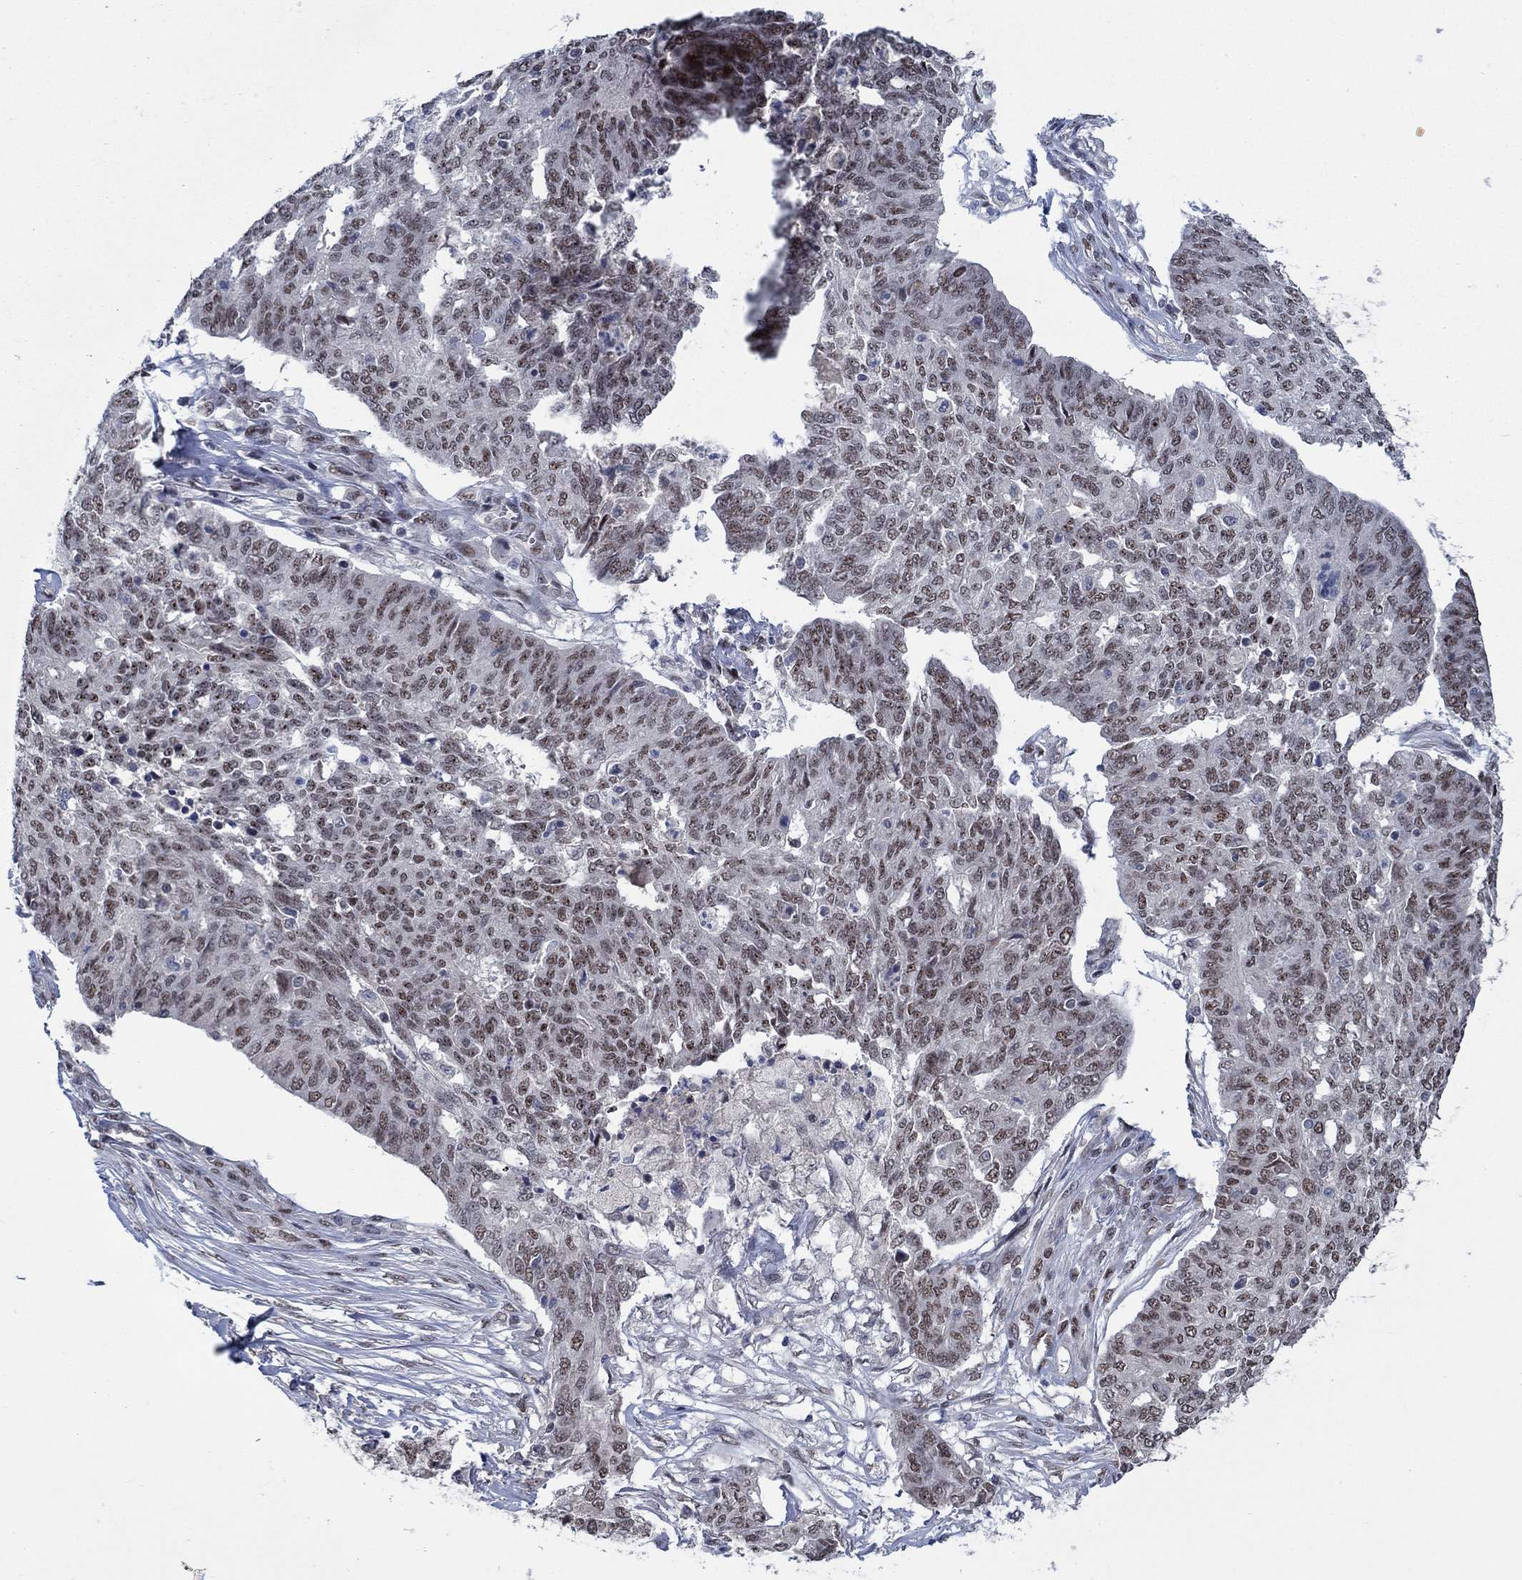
{"staining": {"intensity": "weak", "quantity": "25%-75%", "location": "nuclear"}, "tissue": "ovarian cancer", "cell_type": "Tumor cells", "image_type": "cancer", "snomed": [{"axis": "morphology", "description": "Cystadenocarcinoma, serous, NOS"}, {"axis": "topography", "description": "Ovary"}], "caption": "Ovarian serous cystadenocarcinoma tissue displays weak nuclear staining in approximately 25%-75% of tumor cells, visualized by immunohistochemistry. The staining is performed using DAB (3,3'-diaminobenzidine) brown chromogen to label protein expression. The nuclei are counter-stained blue using hematoxylin.", "gene": "HTN1", "patient": {"sex": "female", "age": 67}}